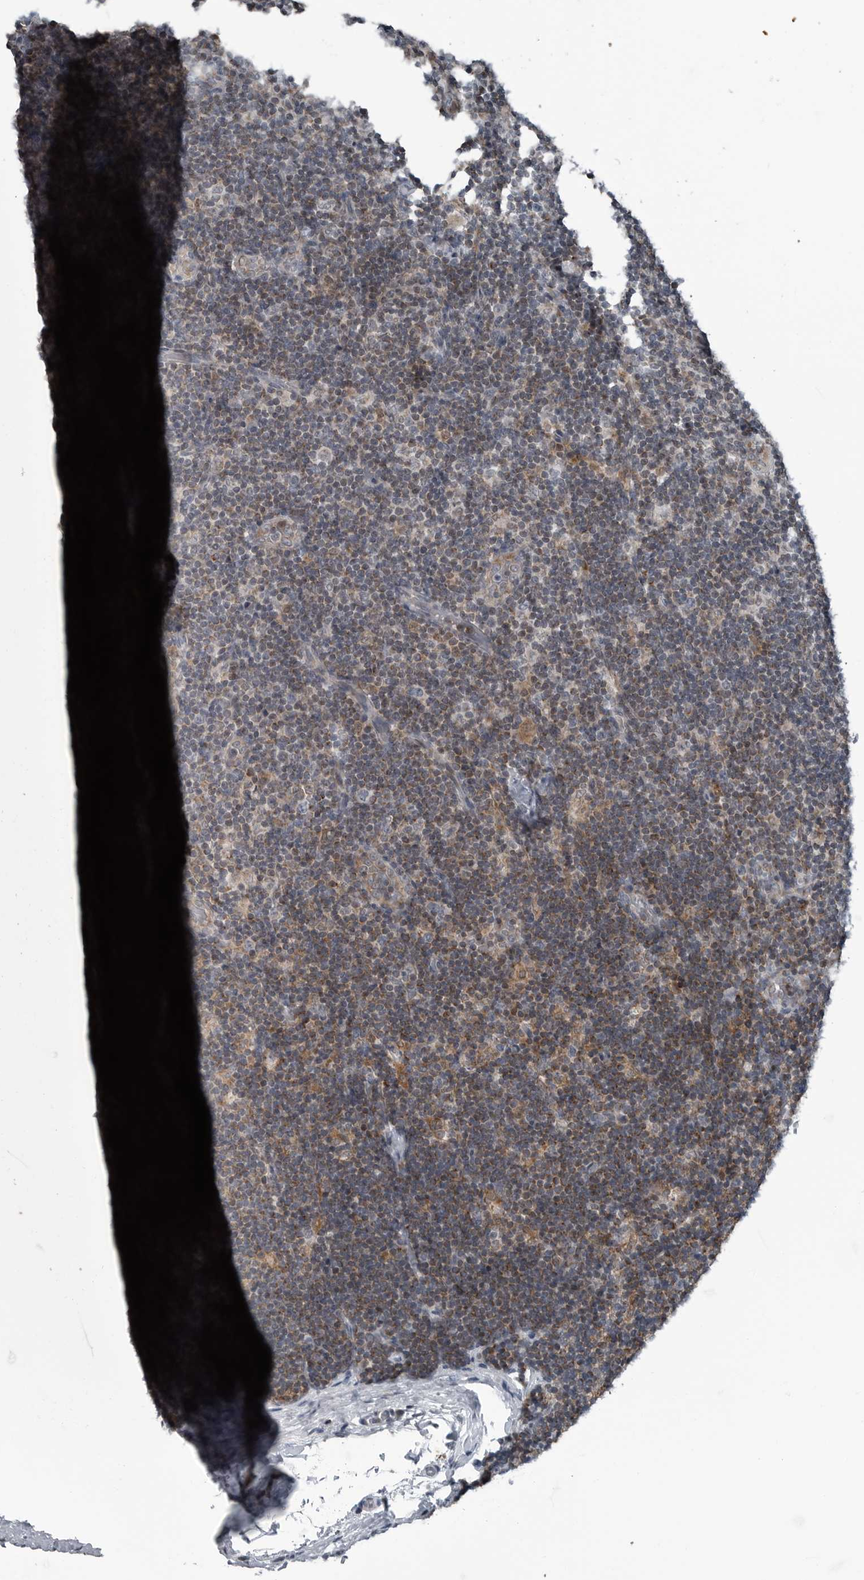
{"staining": {"intensity": "negative", "quantity": "none", "location": "none"}, "tissue": "lymph node", "cell_type": "Germinal center cells", "image_type": "normal", "snomed": [{"axis": "morphology", "description": "Normal tissue, NOS"}, {"axis": "topography", "description": "Lymph node"}], "caption": "A high-resolution photomicrograph shows immunohistochemistry (IHC) staining of unremarkable lymph node, which exhibits no significant staining in germinal center cells. (DAB (3,3'-diaminobenzidine) immunohistochemistry (IHC) visualized using brightfield microscopy, high magnification).", "gene": "GAK", "patient": {"sex": "female", "age": 22}}